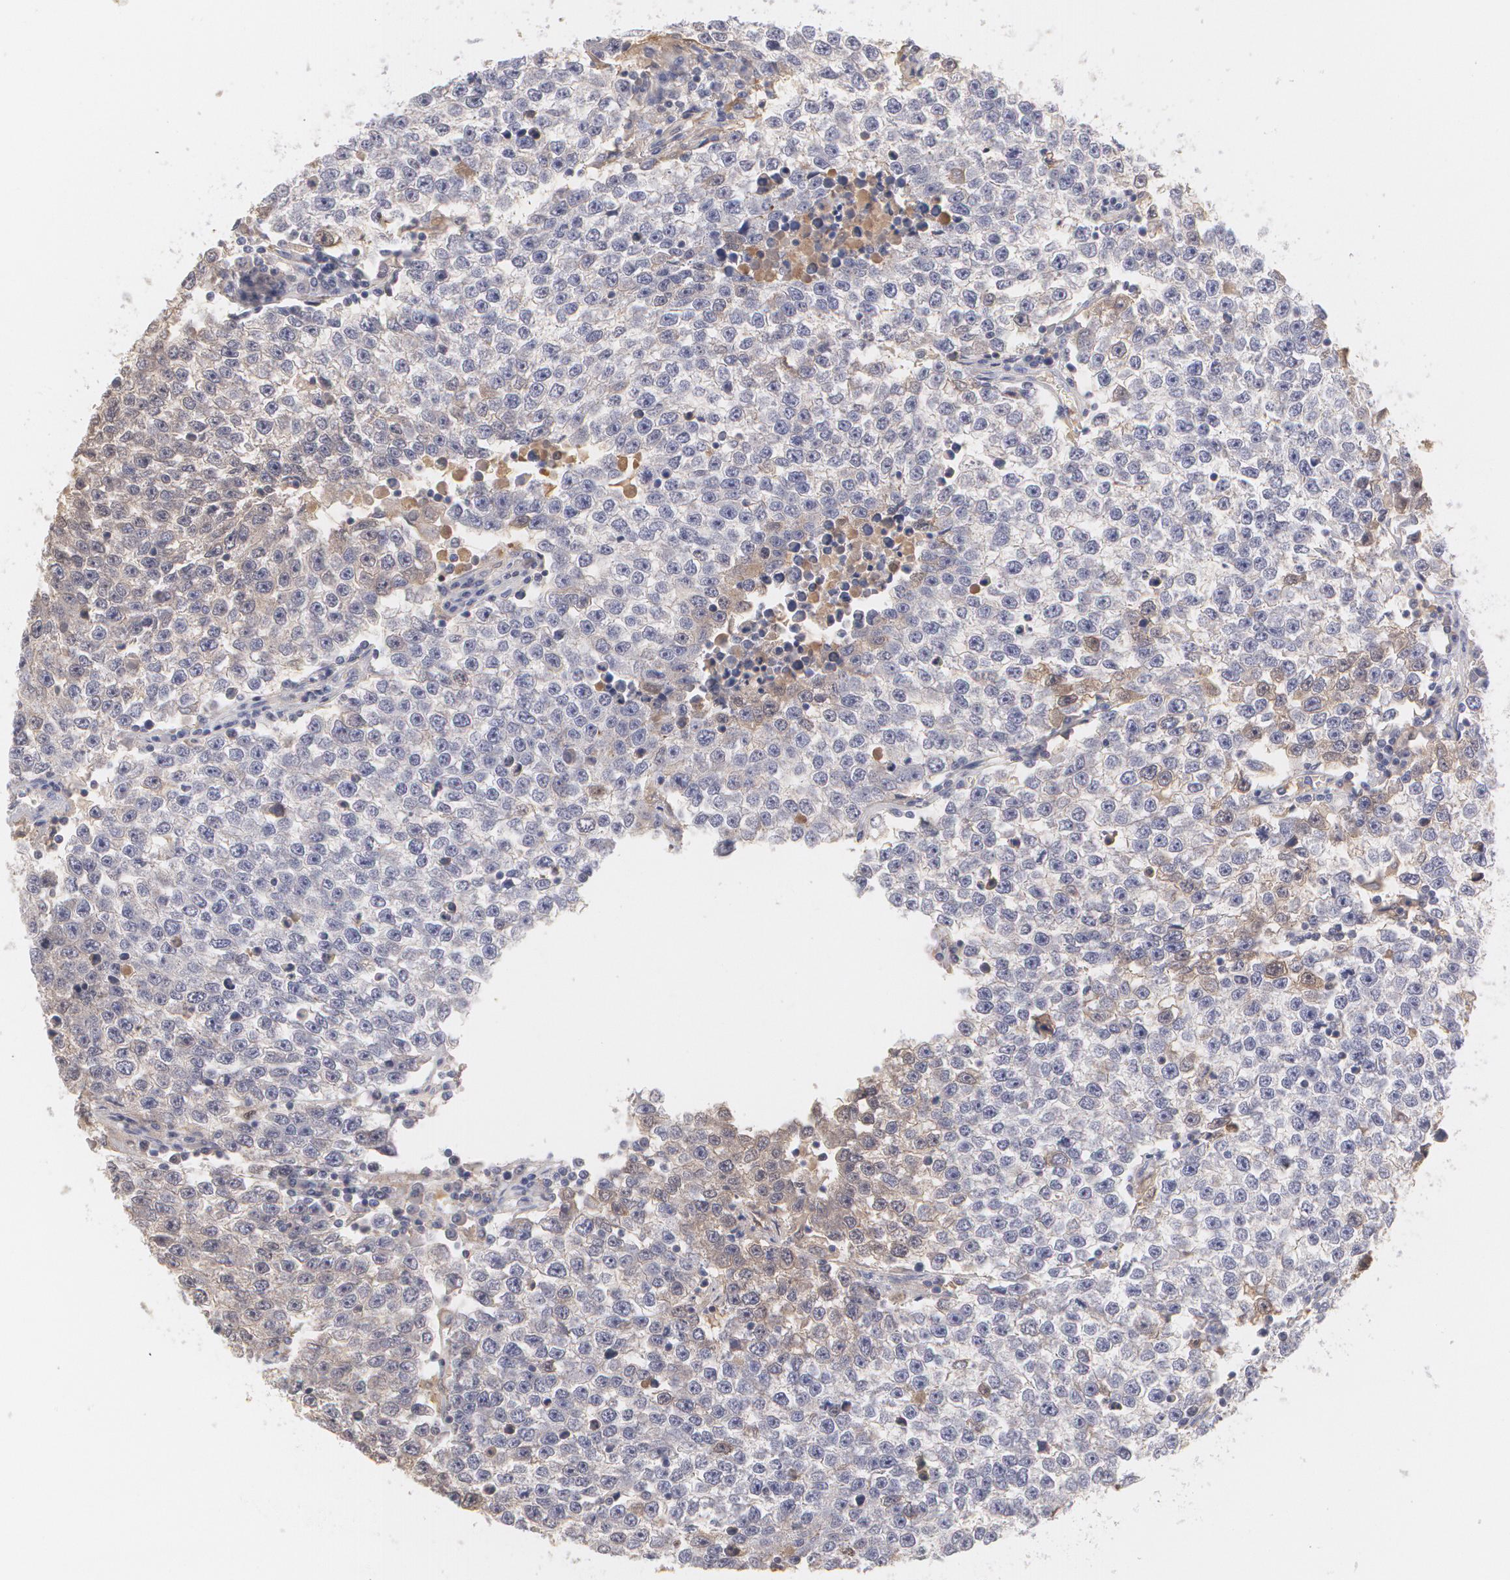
{"staining": {"intensity": "weak", "quantity": "25%-75%", "location": "cytoplasmic/membranous"}, "tissue": "testis cancer", "cell_type": "Tumor cells", "image_type": "cancer", "snomed": [{"axis": "morphology", "description": "Seminoma, NOS"}, {"axis": "topography", "description": "Testis"}], "caption": "Immunohistochemical staining of testis cancer shows low levels of weak cytoplasmic/membranous staining in about 25%-75% of tumor cells. Nuclei are stained in blue.", "gene": "SERPINA1", "patient": {"sex": "male", "age": 36}}